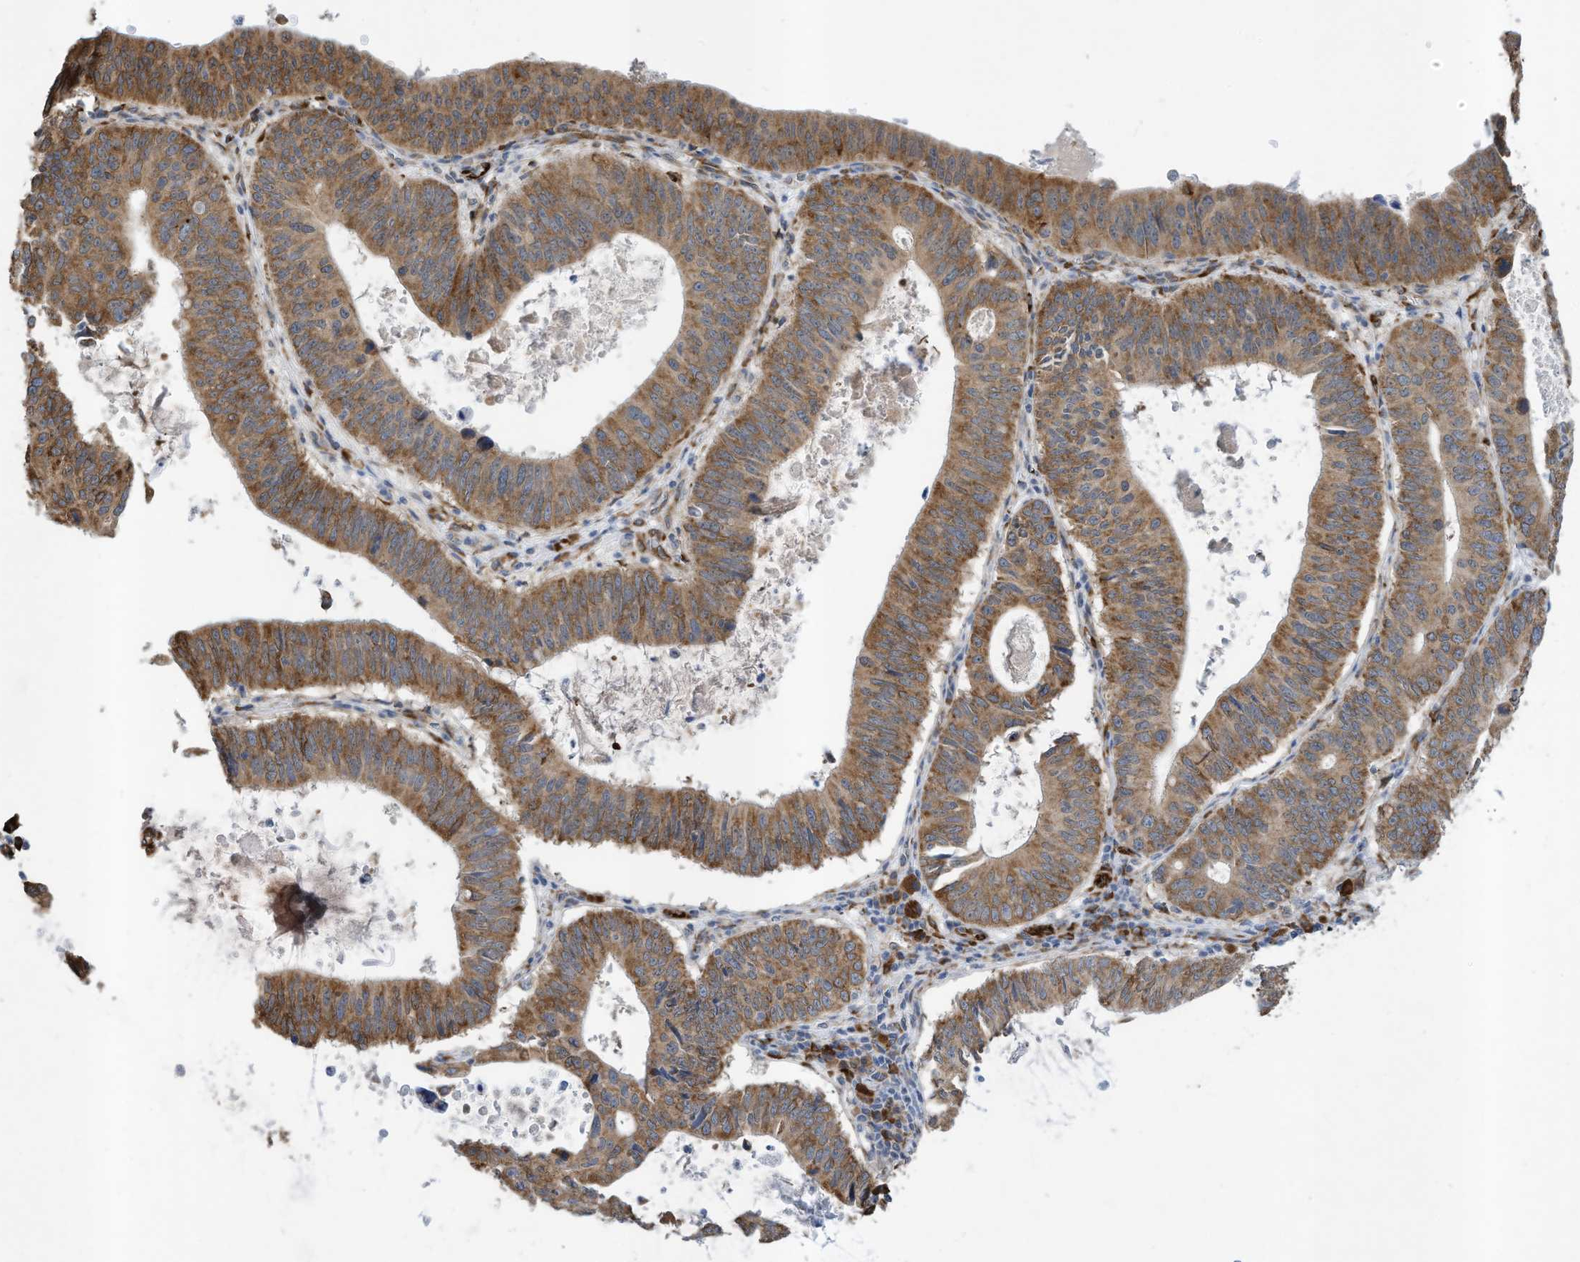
{"staining": {"intensity": "moderate", "quantity": ">75%", "location": "cytoplasmic/membranous"}, "tissue": "stomach cancer", "cell_type": "Tumor cells", "image_type": "cancer", "snomed": [{"axis": "morphology", "description": "Adenocarcinoma, NOS"}, {"axis": "topography", "description": "Stomach"}], "caption": "The histopathology image shows immunohistochemical staining of stomach cancer. There is moderate cytoplasmic/membranous staining is appreciated in about >75% of tumor cells.", "gene": "ZBTB45", "patient": {"sex": "male", "age": 59}}